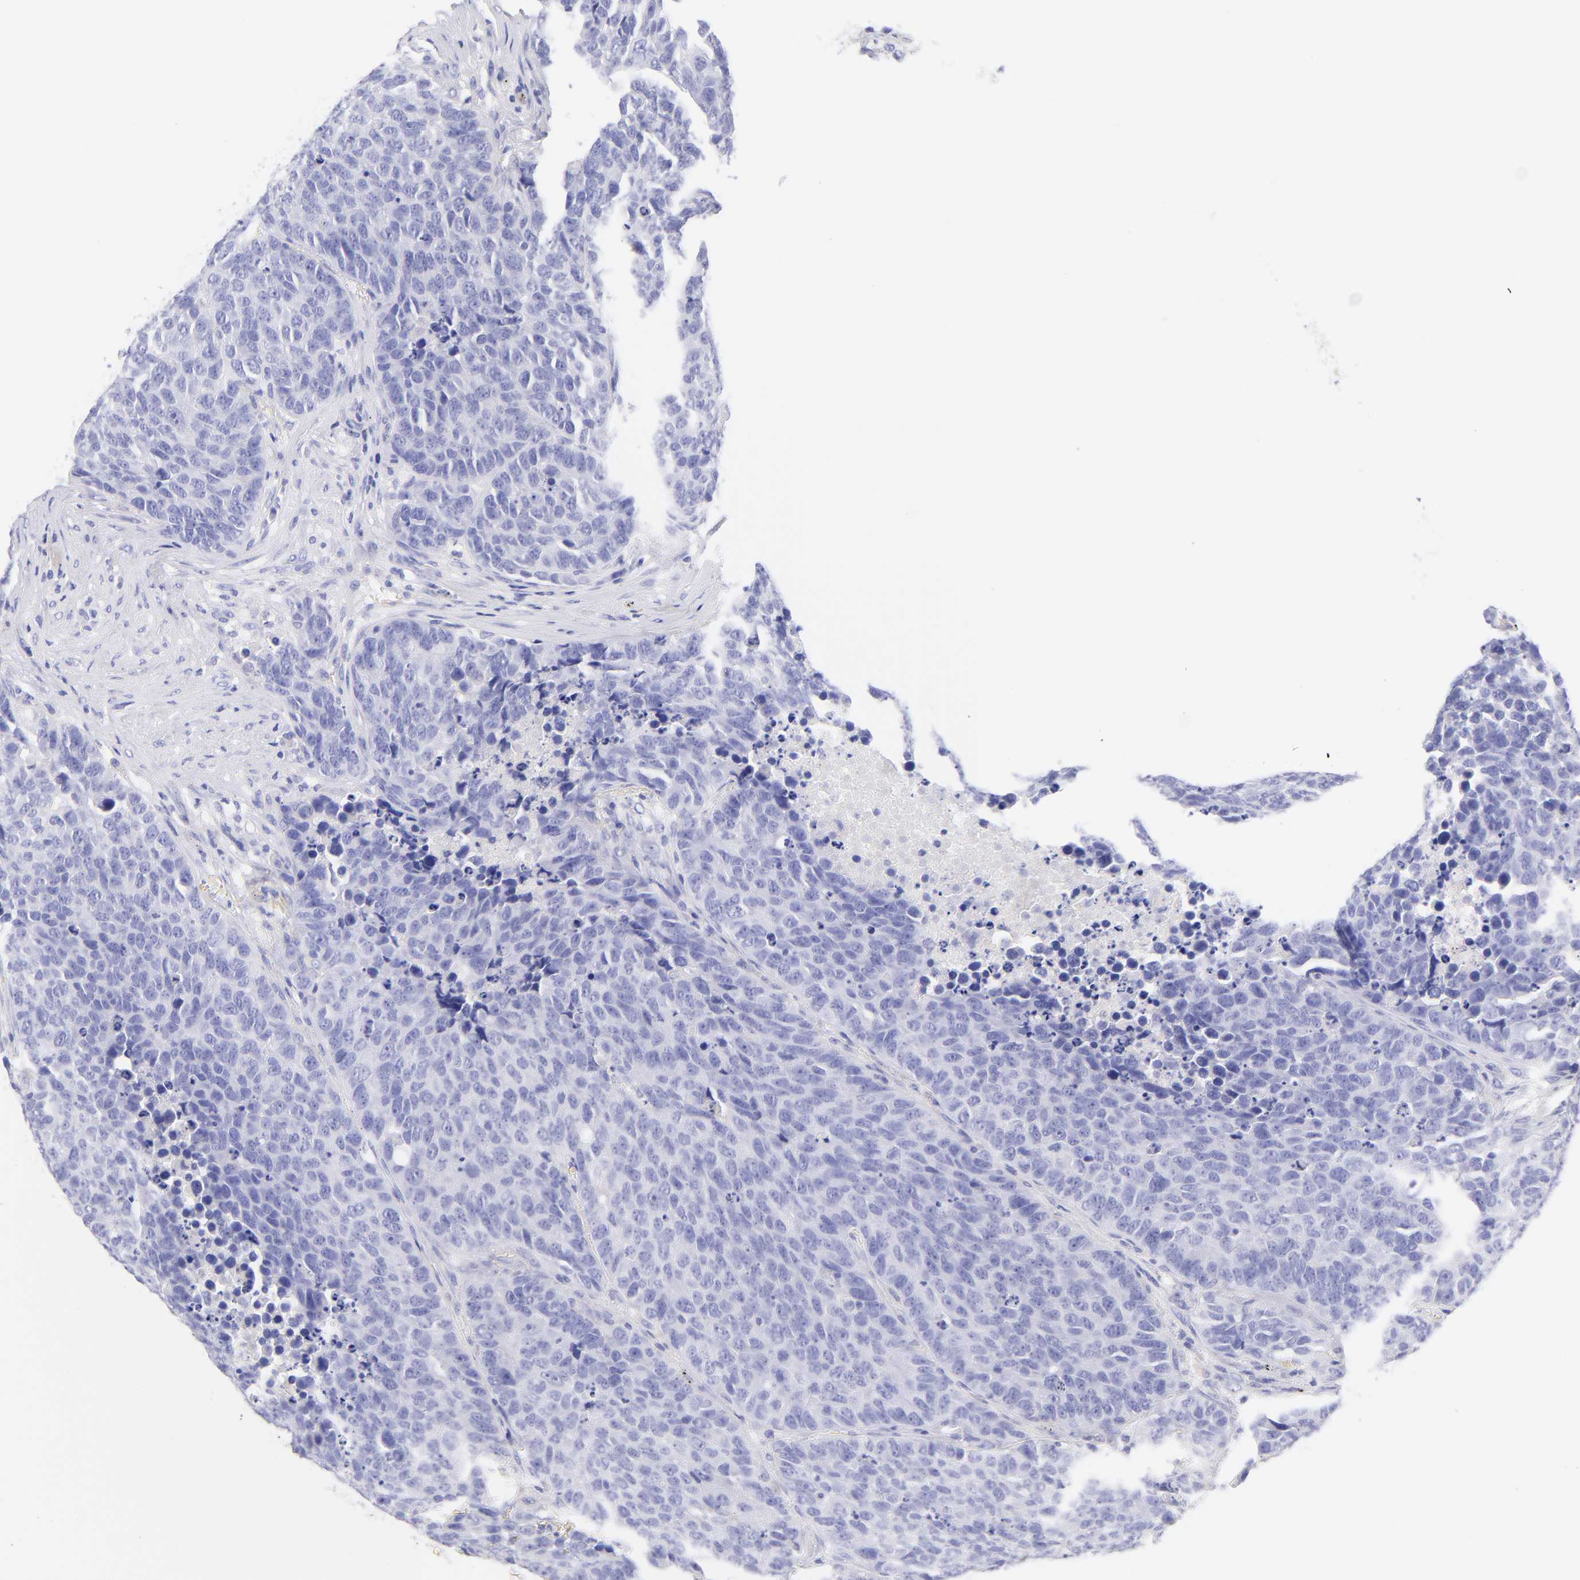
{"staining": {"intensity": "negative", "quantity": "none", "location": "none"}, "tissue": "carcinoid", "cell_type": "Tumor cells", "image_type": "cancer", "snomed": [{"axis": "morphology", "description": "Carcinoid, malignant, NOS"}, {"axis": "topography", "description": "Lung"}], "caption": "An immunohistochemistry (IHC) photomicrograph of carcinoid (malignant) is shown. There is no staining in tumor cells of carcinoid (malignant). (Immunohistochemistry, brightfield microscopy, high magnification).", "gene": "FRMPD3", "patient": {"sex": "male", "age": 60}}